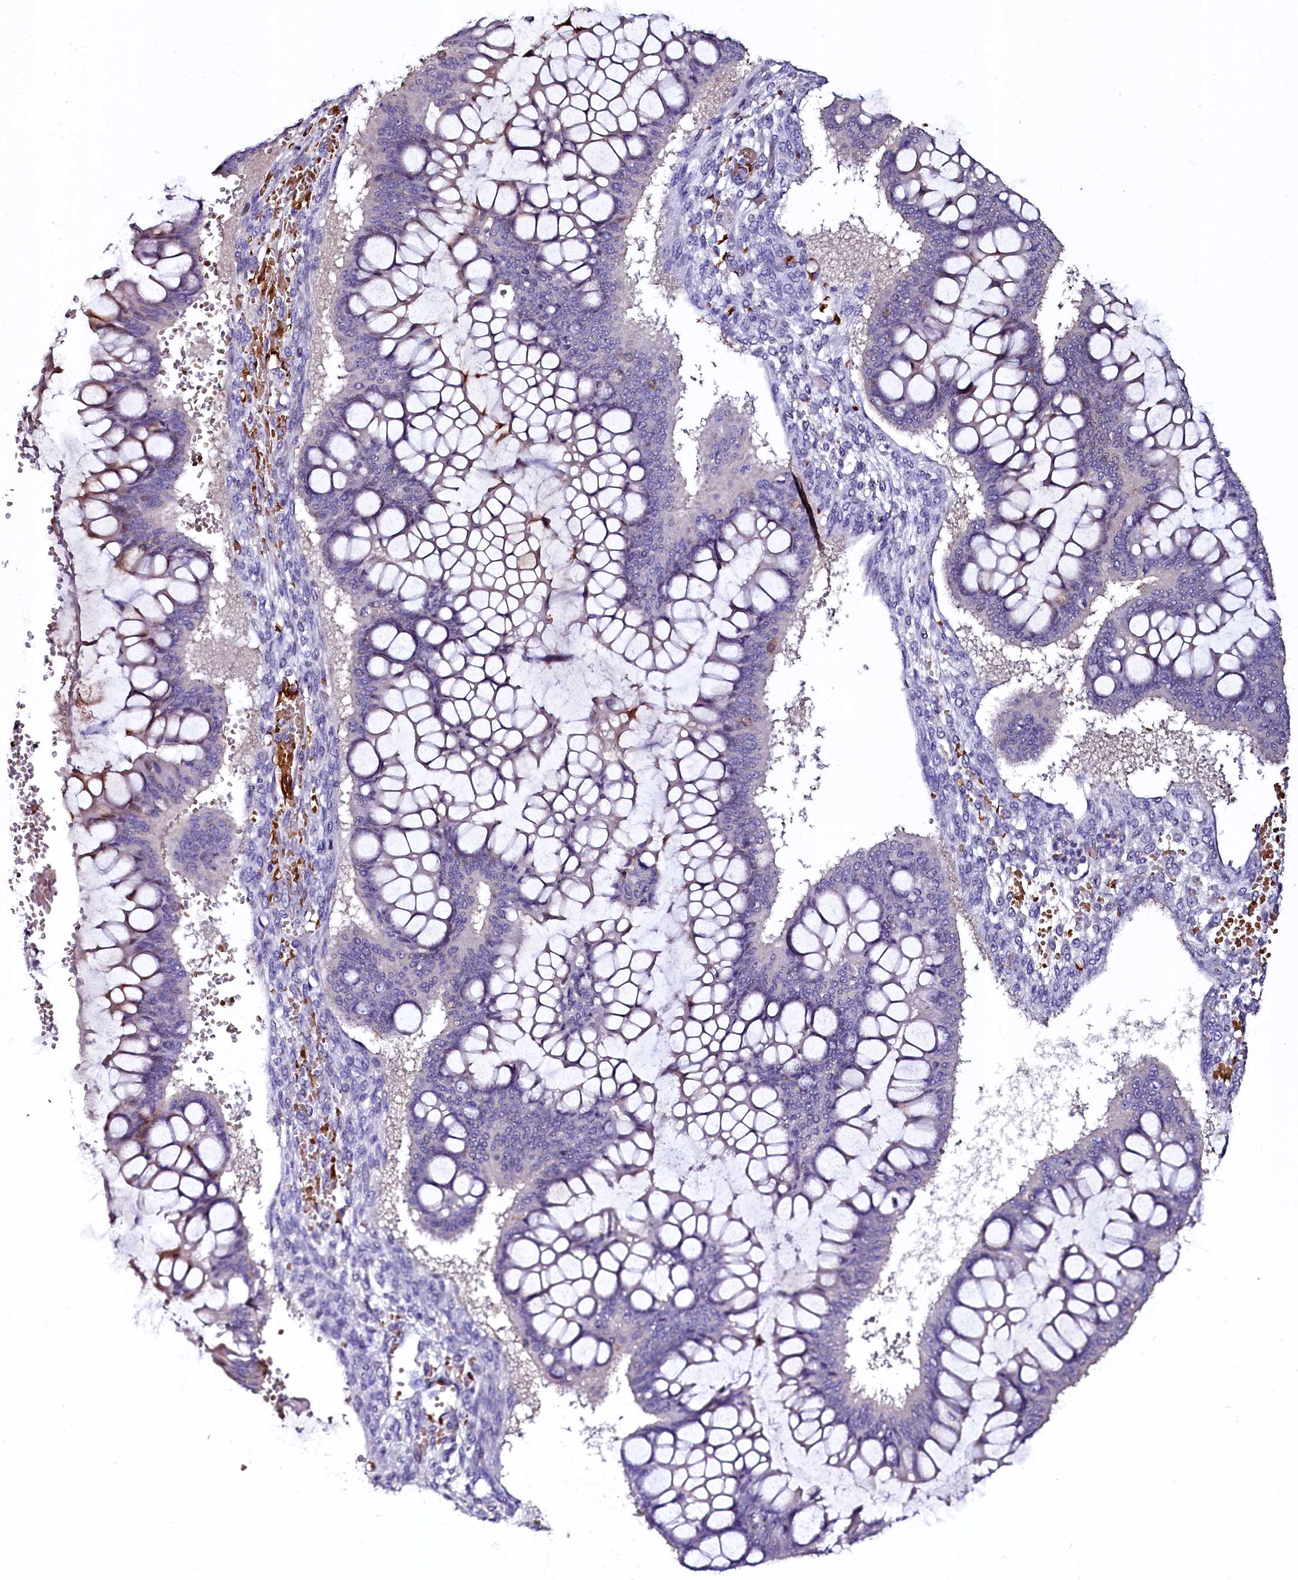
{"staining": {"intensity": "negative", "quantity": "none", "location": "none"}, "tissue": "ovarian cancer", "cell_type": "Tumor cells", "image_type": "cancer", "snomed": [{"axis": "morphology", "description": "Cystadenocarcinoma, mucinous, NOS"}, {"axis": "topography", "description": "Ovary"}], "caption": "Human mucinous cystadenocarcinoma (ovarian) stained for a protein using IHC displays no positivity in tumor cells.", "gene": "CTDSPL2", "patient": {"sex": "female", "age": 73}}